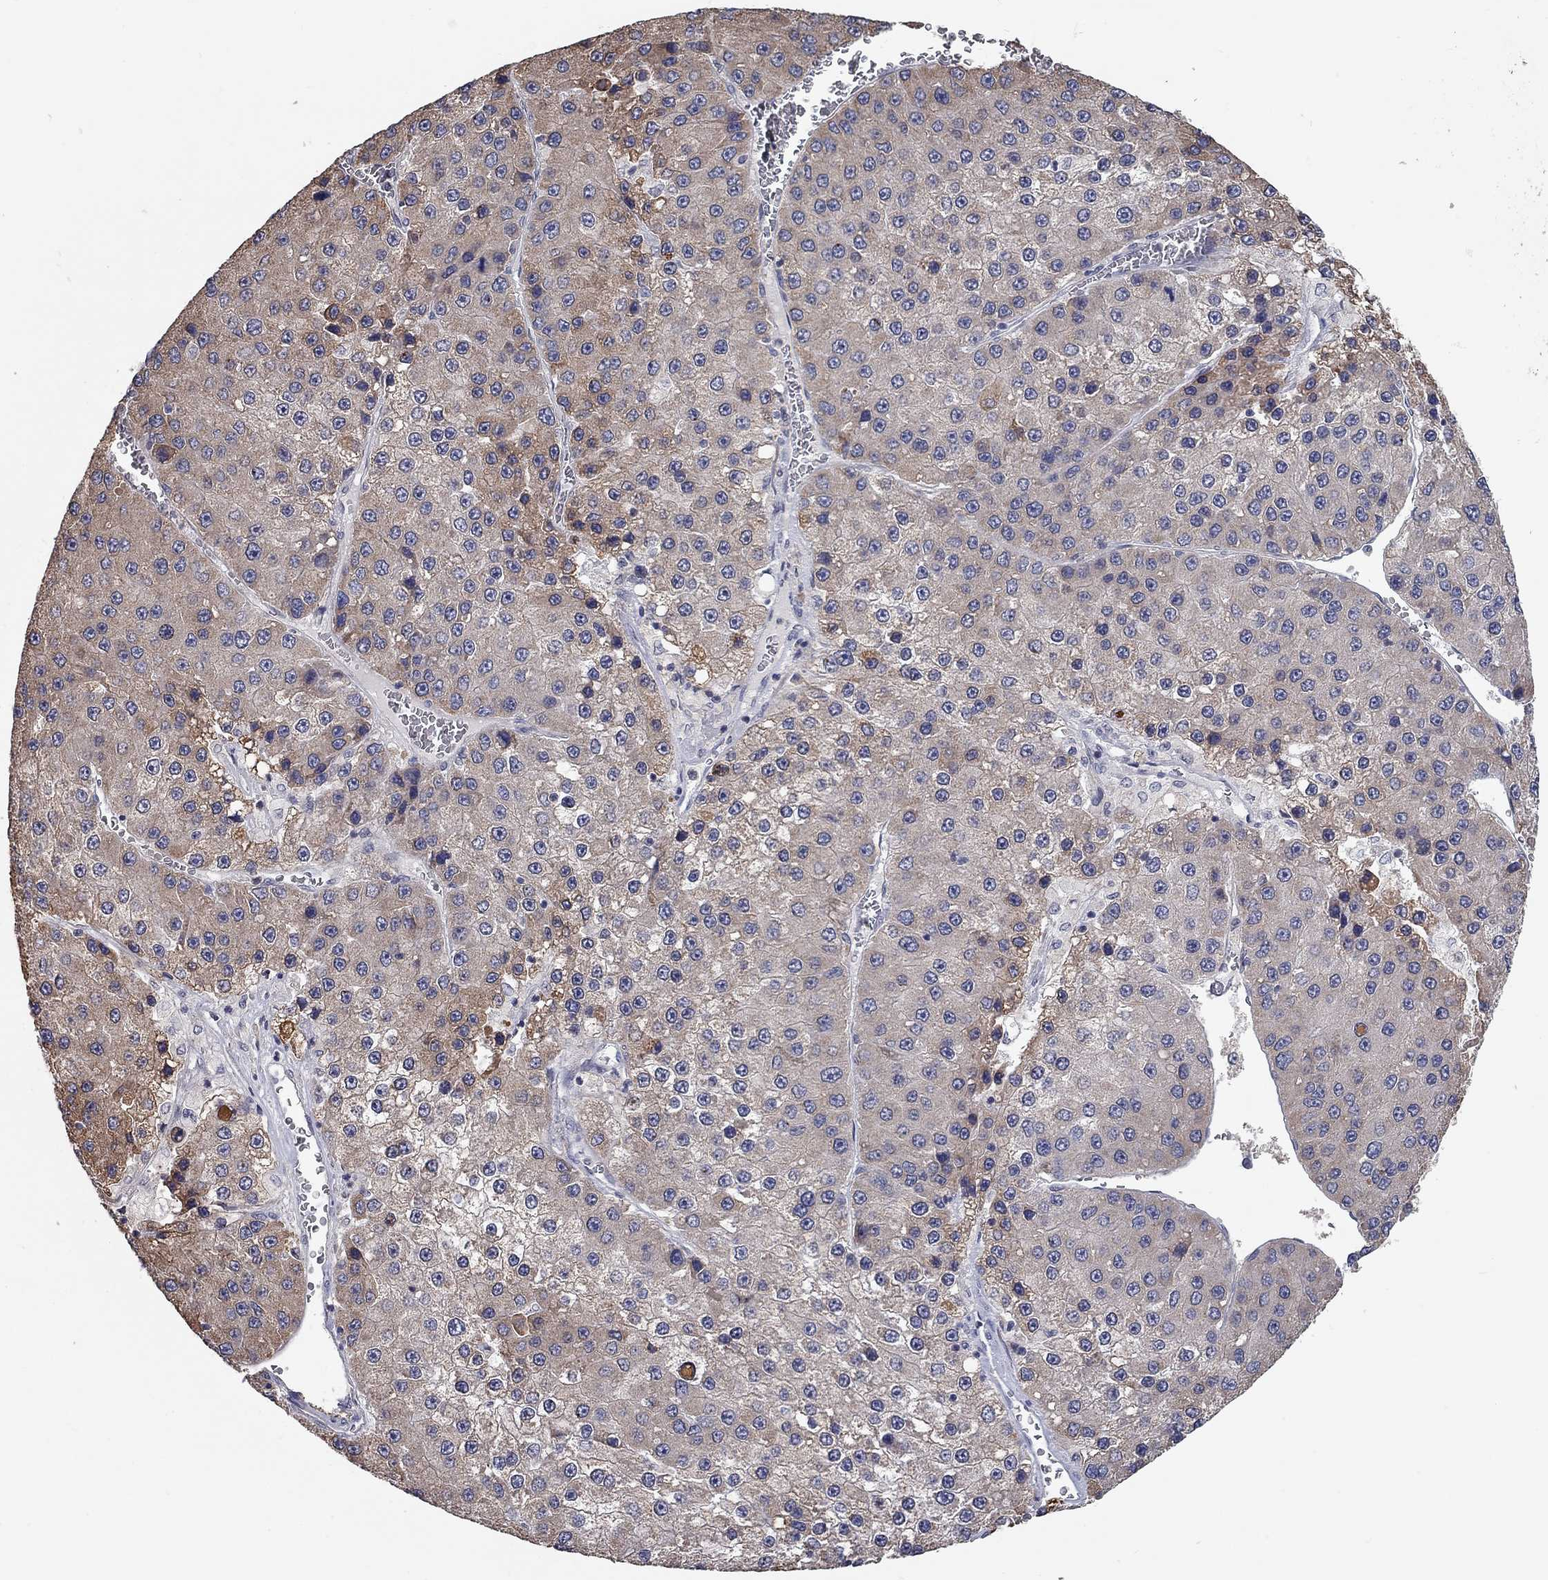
{"staining": {"intensity": "weak", "quantity": "25%-75%", "location": "cytoplasmic/membranous"}, "tissue": "liver cancer", "cell_type": "Tumor cells", "image_type": "cancer", "snomed": [{"axis": "morphology", "description": "Carcinoma, Hepatocellular, NOS"}, {"axis": "topography", "description": "Liver"}], "caption": "Protein analysis of liver cancer tissue shows weak cytoplasmic/membranous positivity in about 25%-75% of tumor cells. (DAB (3,3'-diaminobenzidine) IHC, brown staining for protein, blue staining for nuclei).", "gene": "XAGE2", "patient": {"sex": "female", "age": 73}}